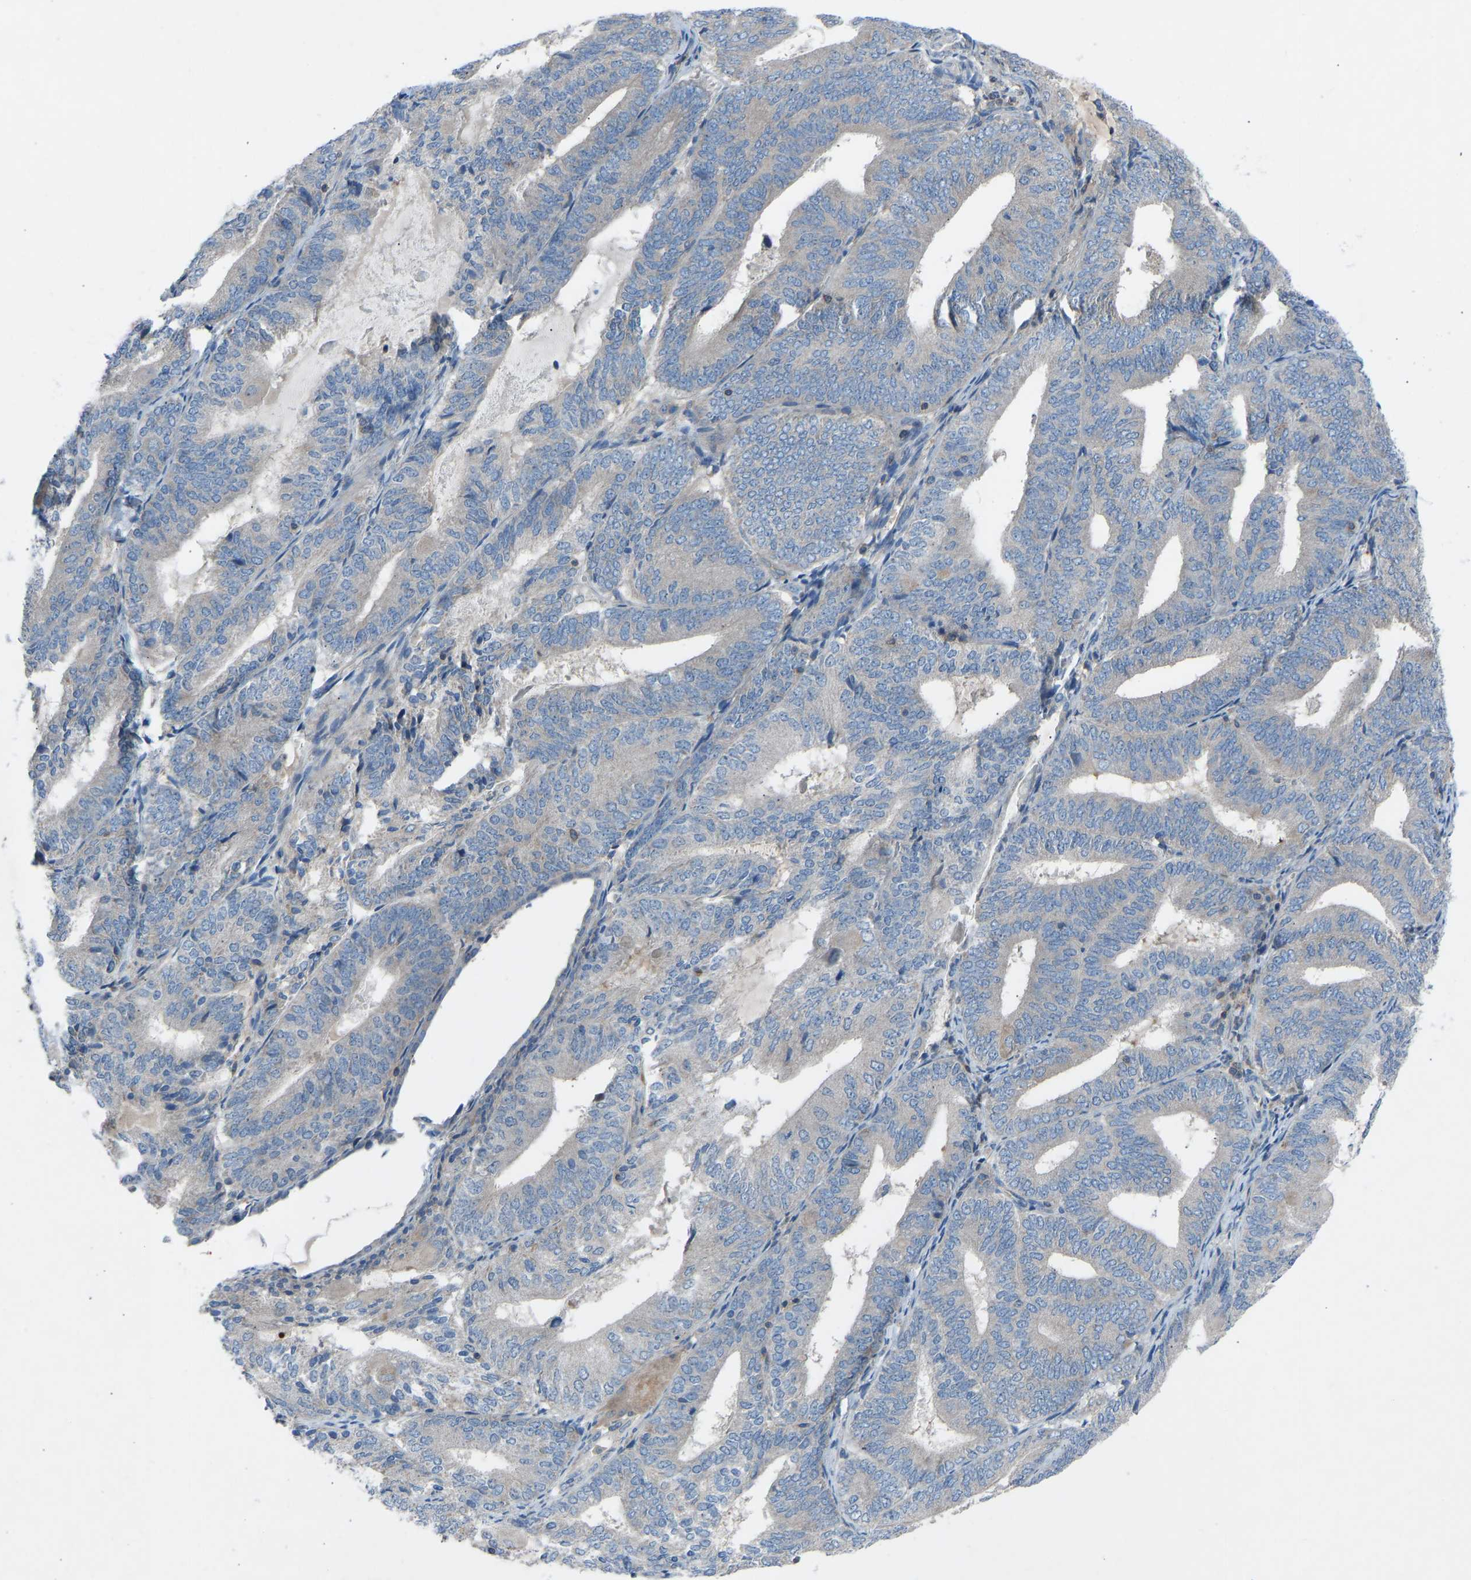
{"staining": {"intensity": "negative", "quantity": "none", "location": "none"}, "tissue": "endometrial cancer", "cell_type": "Tumor cells", "image_type": "cancer", "snomed": [{"axis": "morphology", "description": "Adenocarcinoma, NOS"}, {"axis": "topography", "description": "Endometrium"}], "caption": "IHC micrograph of neoplastic tissue: human endometrial cancer stained with DAB (3,3'-diaminobenzidine) exhibits no significant protein staining in tumor cells.", "gene": "GRK6", "patient": {"sex": "female", "age": 81}}